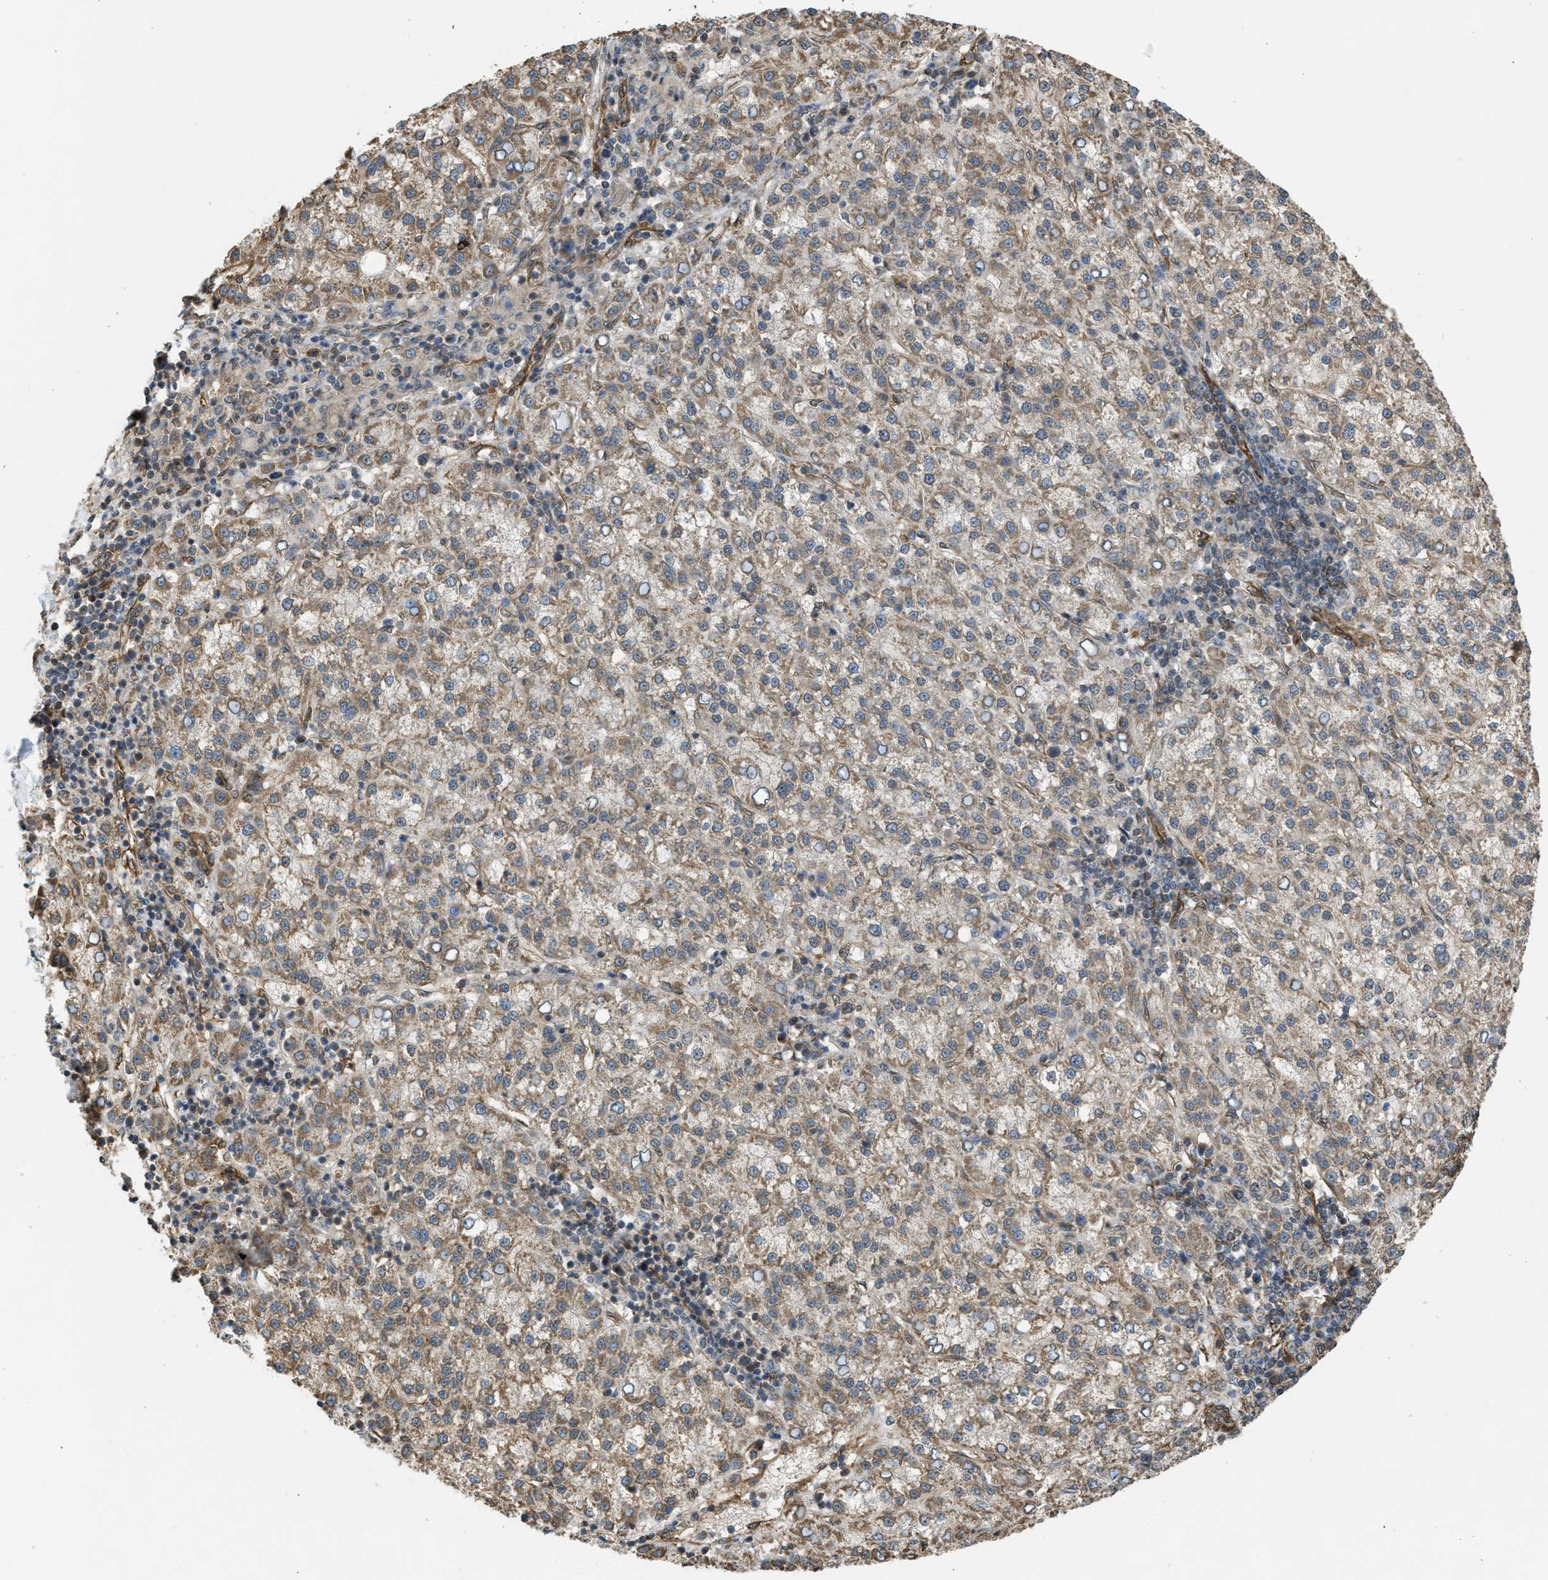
{"staining": {"intensity": "weak", "quantity": ">75%", "location": "cytoplasmic/membranous"}, "tissue": "liver cancer", "cell_type": "Tumor cells", "image_type": "cancer", "snomed": [{"axis": "morphology", "description": "Carcinoma, Hepatocellular, NOS"}, {"axis": "topography", "description": "Liver"}], "caption": "Immunohistochemical staining of liver cancer shows low levels of weak cytoplasmic/membranous staining in about >75% of tumor cells. (brown staining indicates protein expression, while blue staining denotes nuclei).", "gene": "BAG3", "patient": {"sex": "female", "age": 58}}